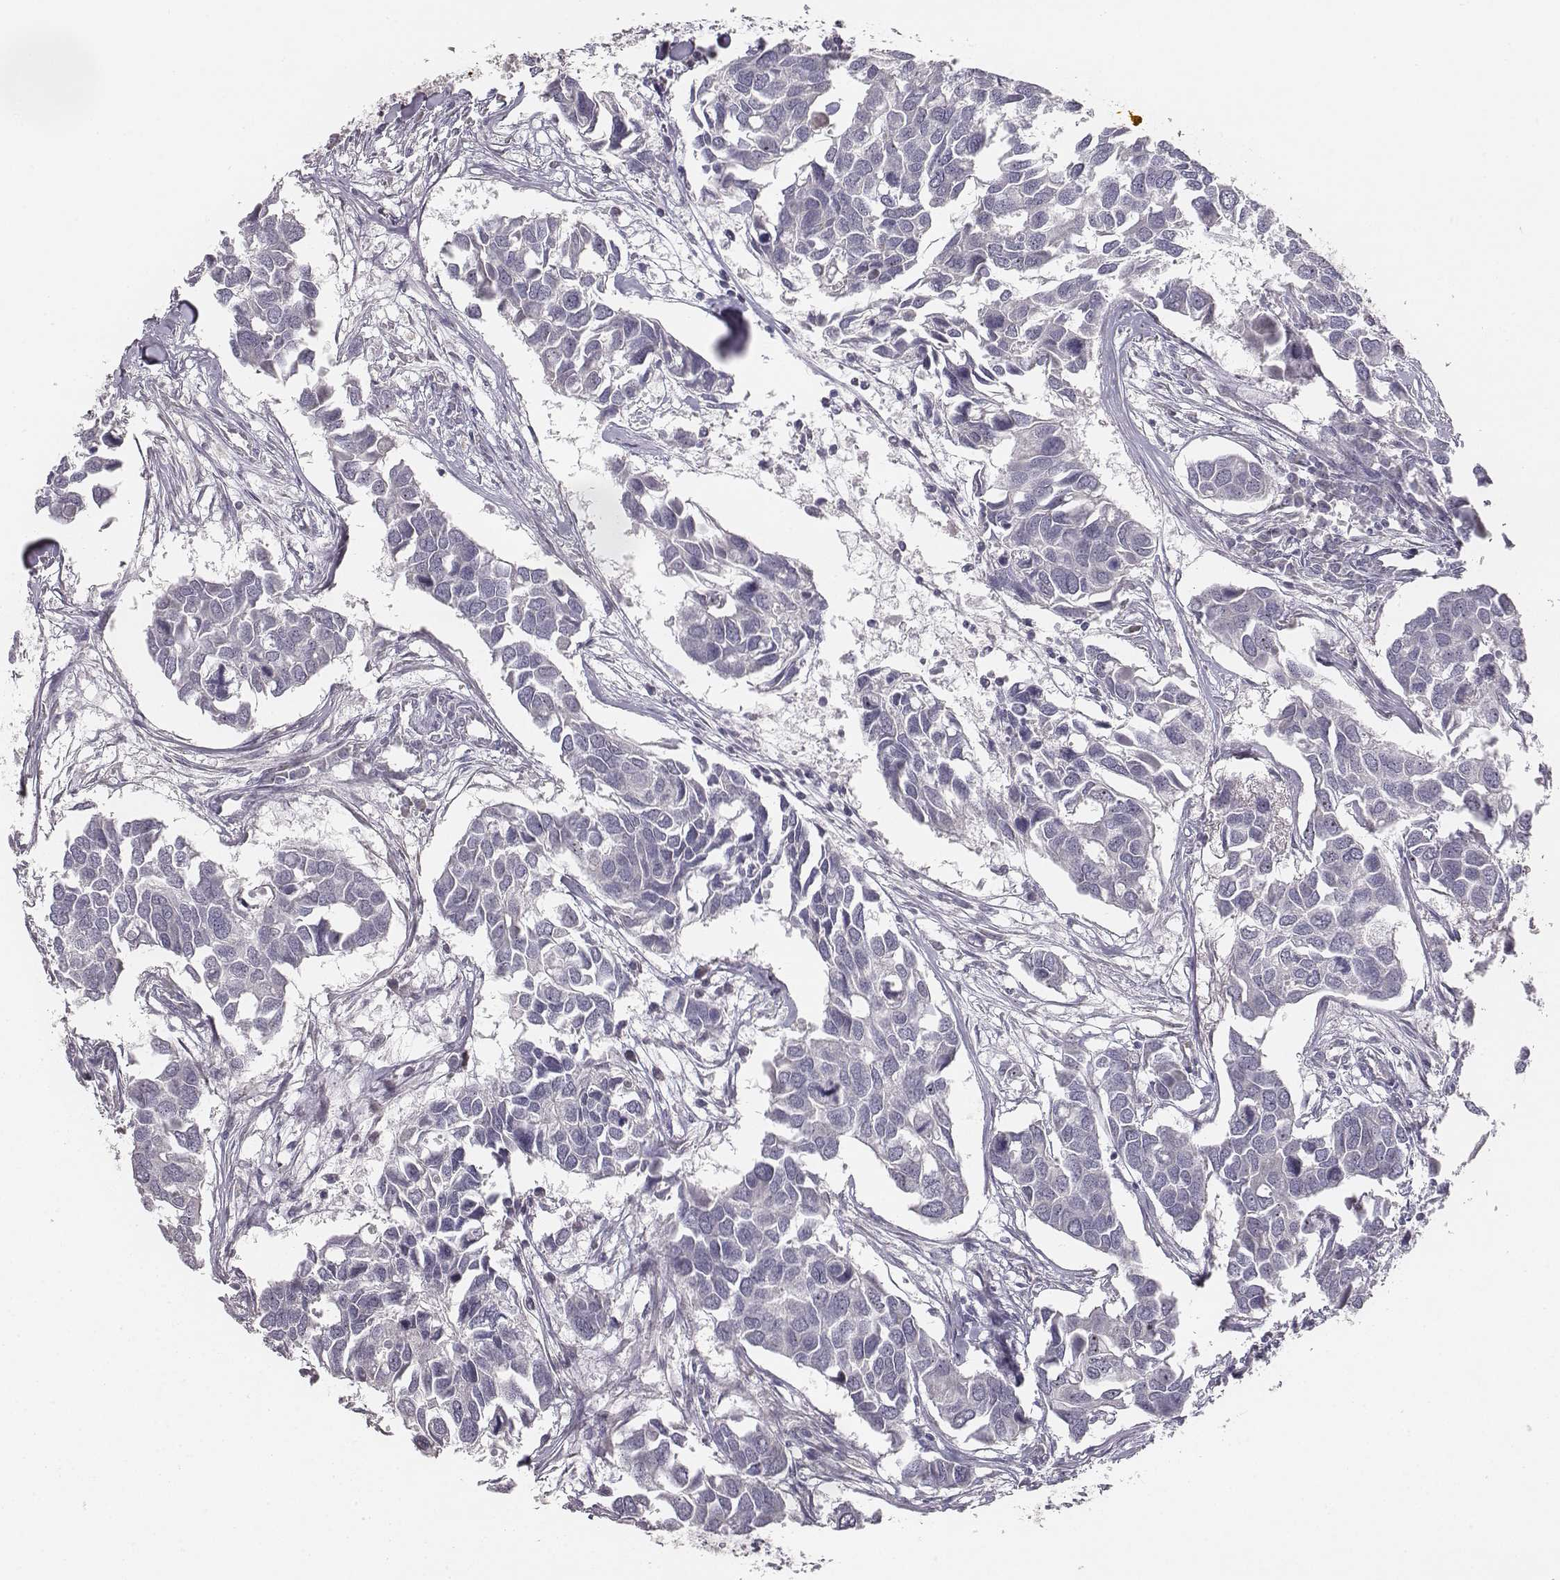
{"staining": {"intensity": "negative", "quantity": "none", "location": "none"}, "tissue": "breast cancer", "cell_type": "Tumor cells", "image_type": "cancer", "snomed": [{"axis": "morphology", "description": "Duct carcinoma"}, {"axis": "topography", "description": "Breast"}], "caption": "High magnification brightfield microscopy of breast invasive ductal carcinoma stained with DAB (brown) and counterstained with hematoxylin (blue): tumor cells show no significant expression.", "gene": "NIFK", "patient": {"sex": "female", "age": 83}}